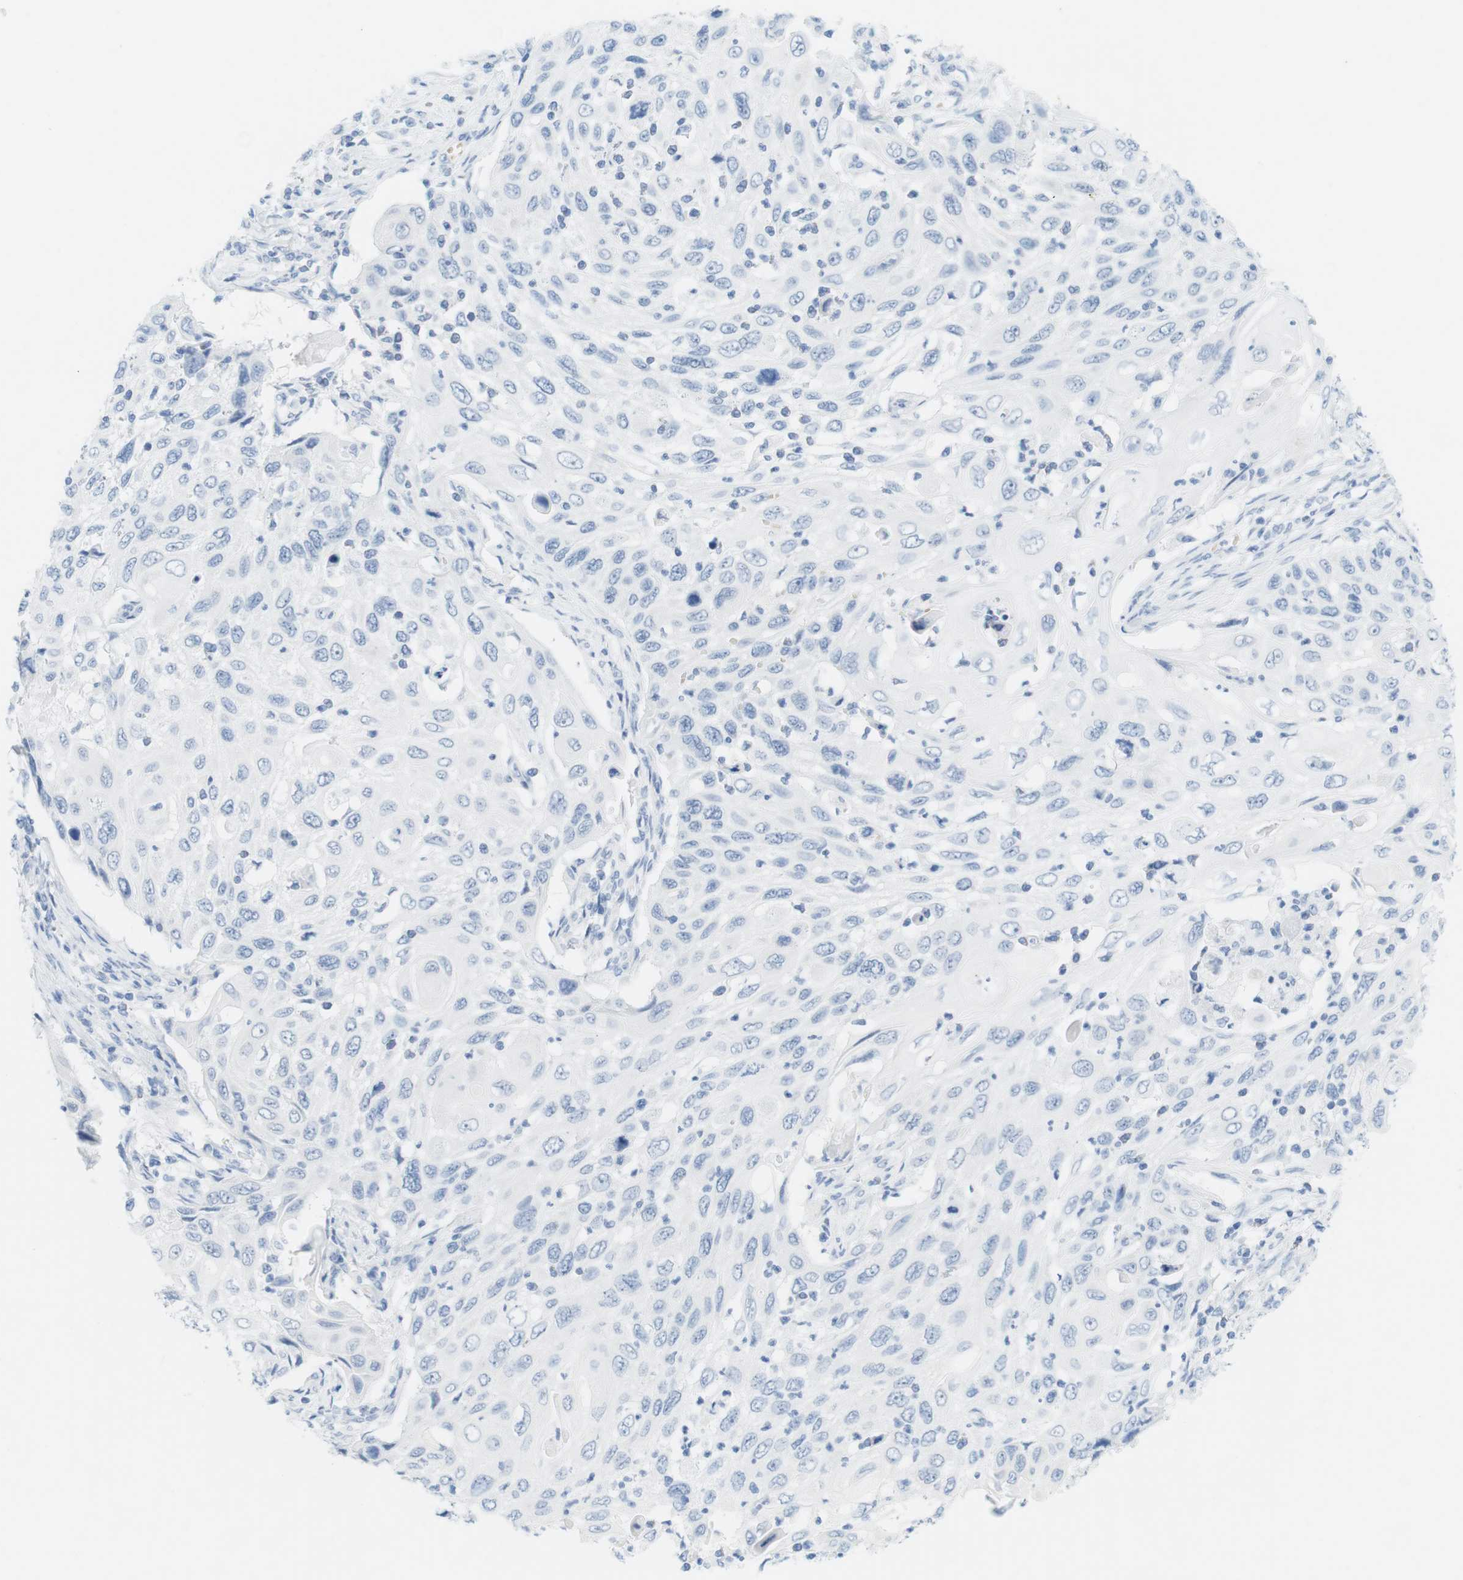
{"staining": {"intensity": "negative", "quantity": "none", "location": "none"}, "tissue": "cervical cancer", "cell_type": "Tumor cells", "image_type": "cancer", "snomed": [{"axis": "morphology", "description": "Squamous cell carcinoma, NOS"}, {"axis": "topography", "description": "Cervix"}], "caption": "High magnification brightfield microscopy of cervical cancer (squamous cell carcinoma) stained with DAB (brown) and counterstained with hematoxylin (blue): tumor cells show no significant staining.", "gene": "TNNT2", "patient": {"sex": "female", "age": 70}}